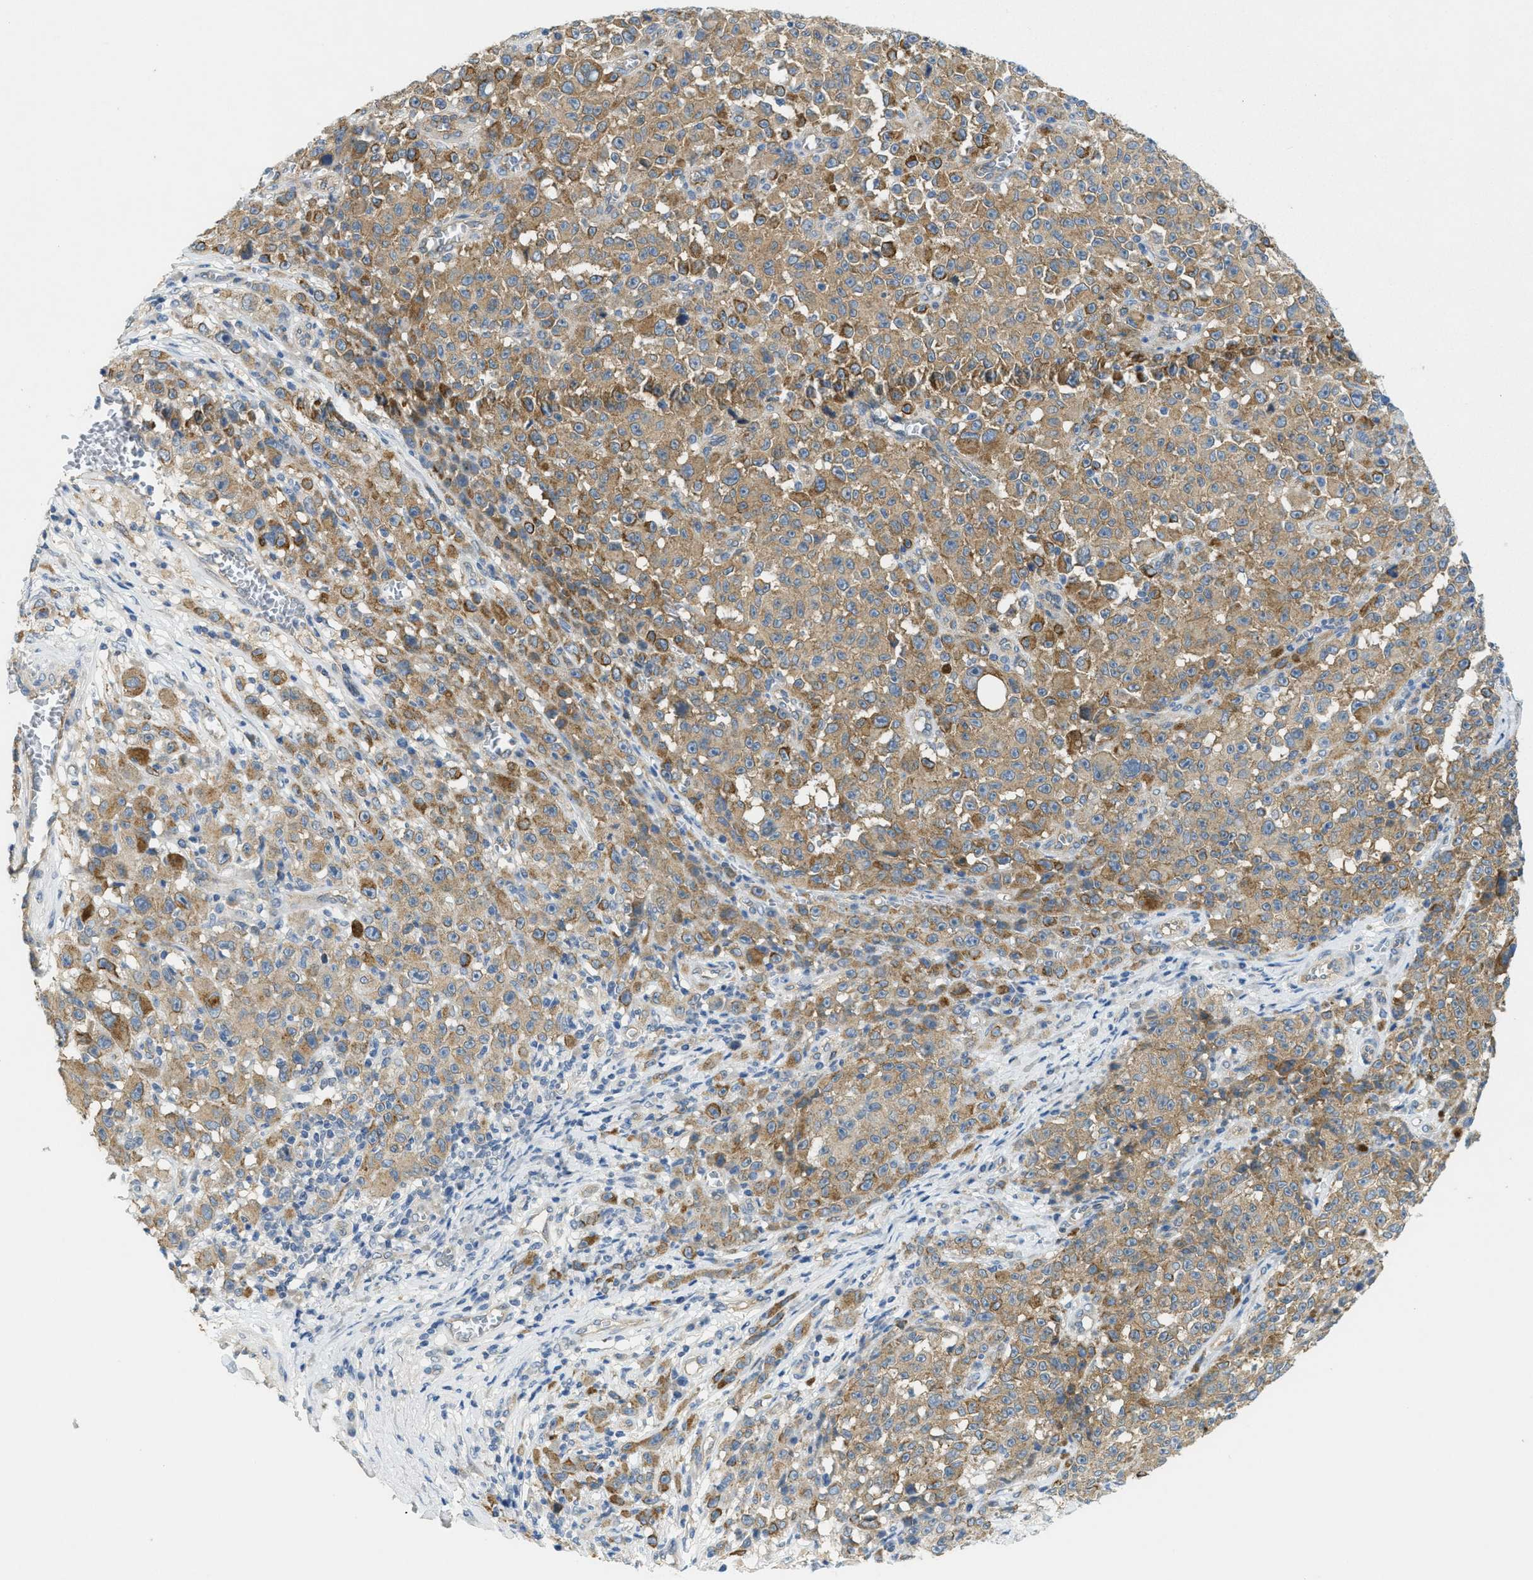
{"staining": {"intensity": "weak", "quantity": ">75%", "location": "cytoplasmic/membranous"}, "tissue": "melanoma", "cell_type": "Tumor cells", "image_type": "cancer", "snomed": [{"axis": "morphology", "description": "Malignant melanoma, NOS"}, {"axis": "topography", "description": "Skin"}], "caption": "Protein staining of malignant melanoma tissue shows weak cytoplasmic/membranous expression in approximately >75% of tumor cells.", "gene": "ZFYVE9", "patient": {"sex": "female", "age": 82}}